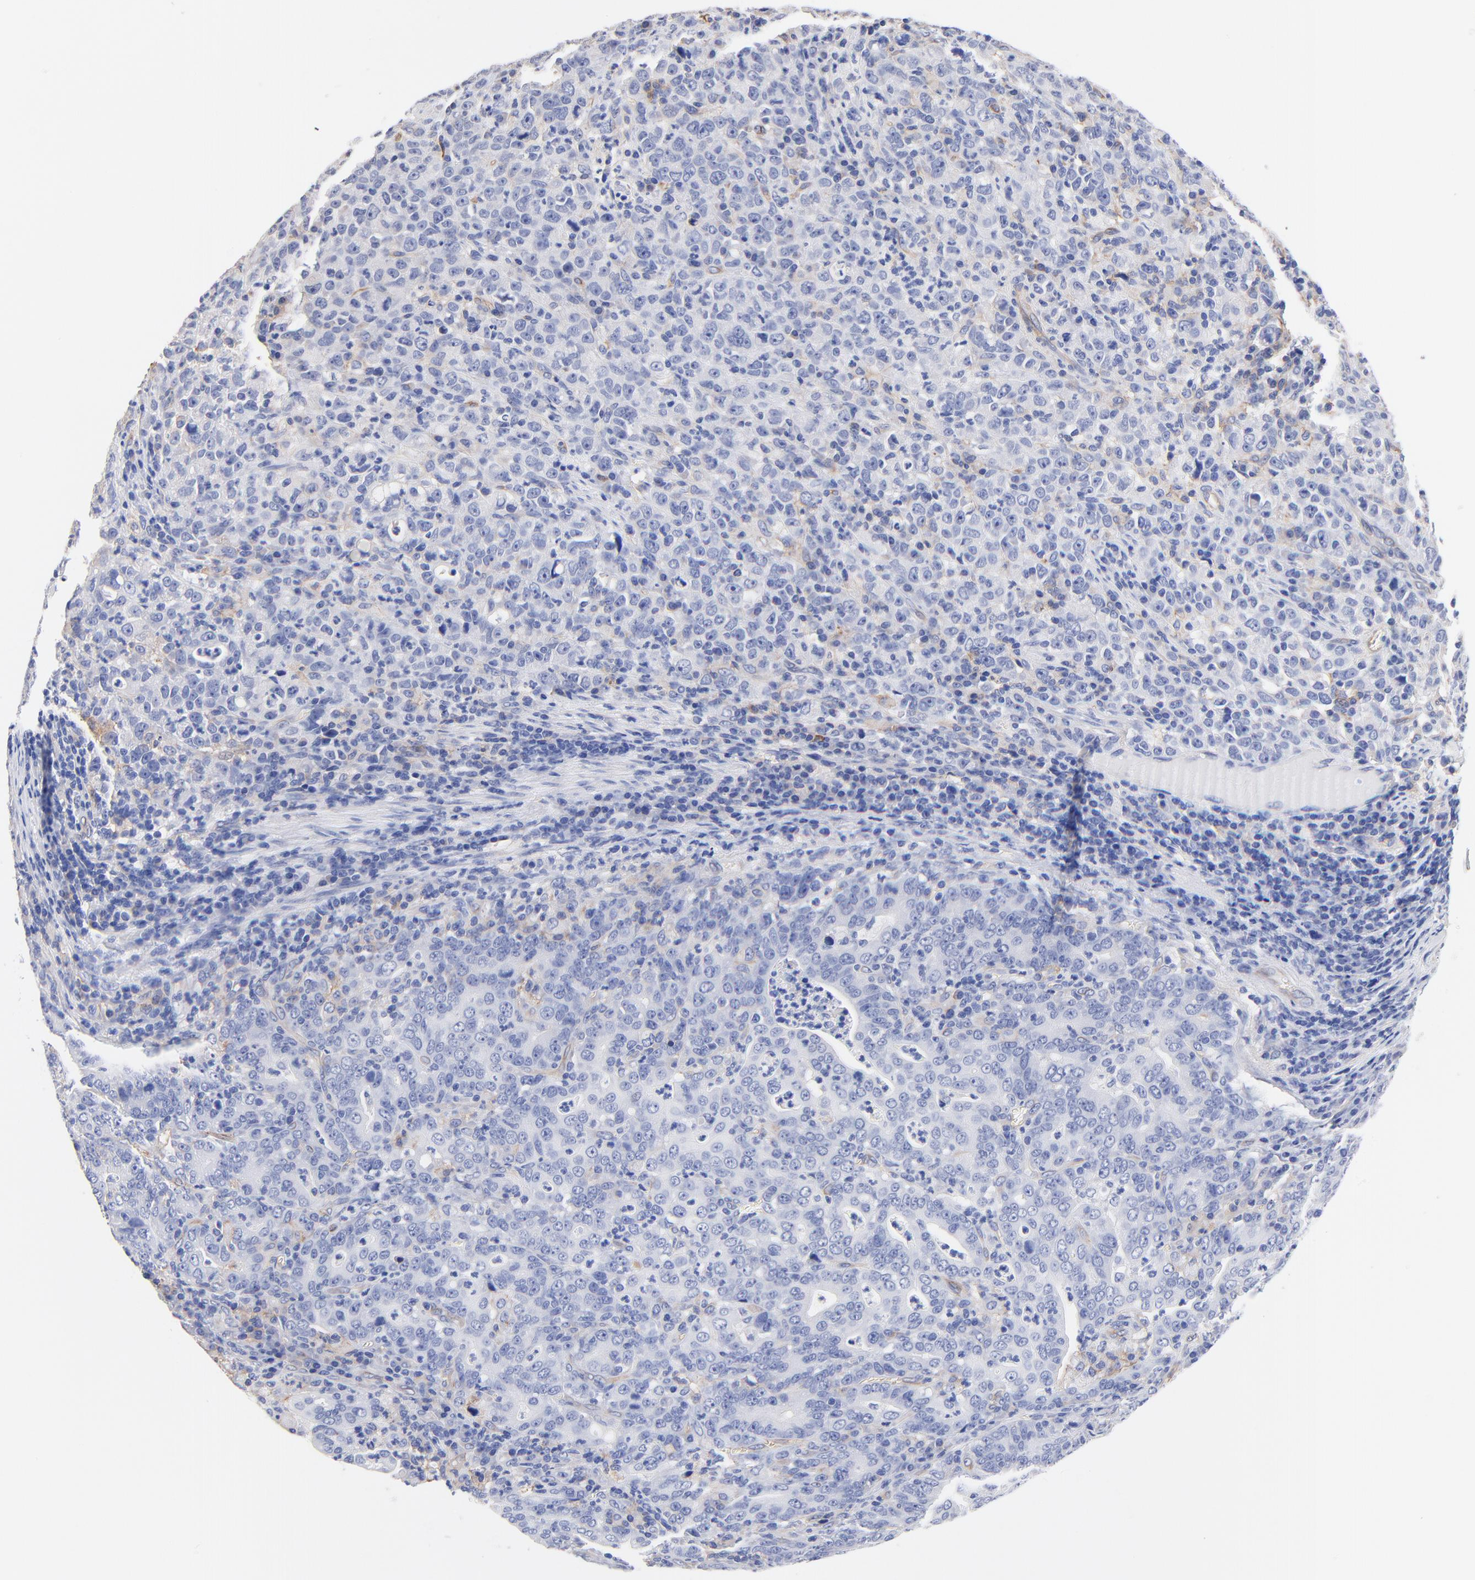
{"staining": {"intensity": "negative", "quantity": "none", "location": "none"}, "tissue": "stomach cancer", "cell_type": "Tumor cells", "image_type": "cancer", "snomed": [{"axis": "morphology", "description": "Adenocarcinoma, NOS"}, {"axis": "topography", "description": "Stomach, upper"}], "caption": "IHC micrograph of stomach cancer (adenocarcinoma) stained for a protein (brown), which displays no expression in tumor cells.", "gene": "SLC44A2", "patient": {"sex": "female", "age": 50}}